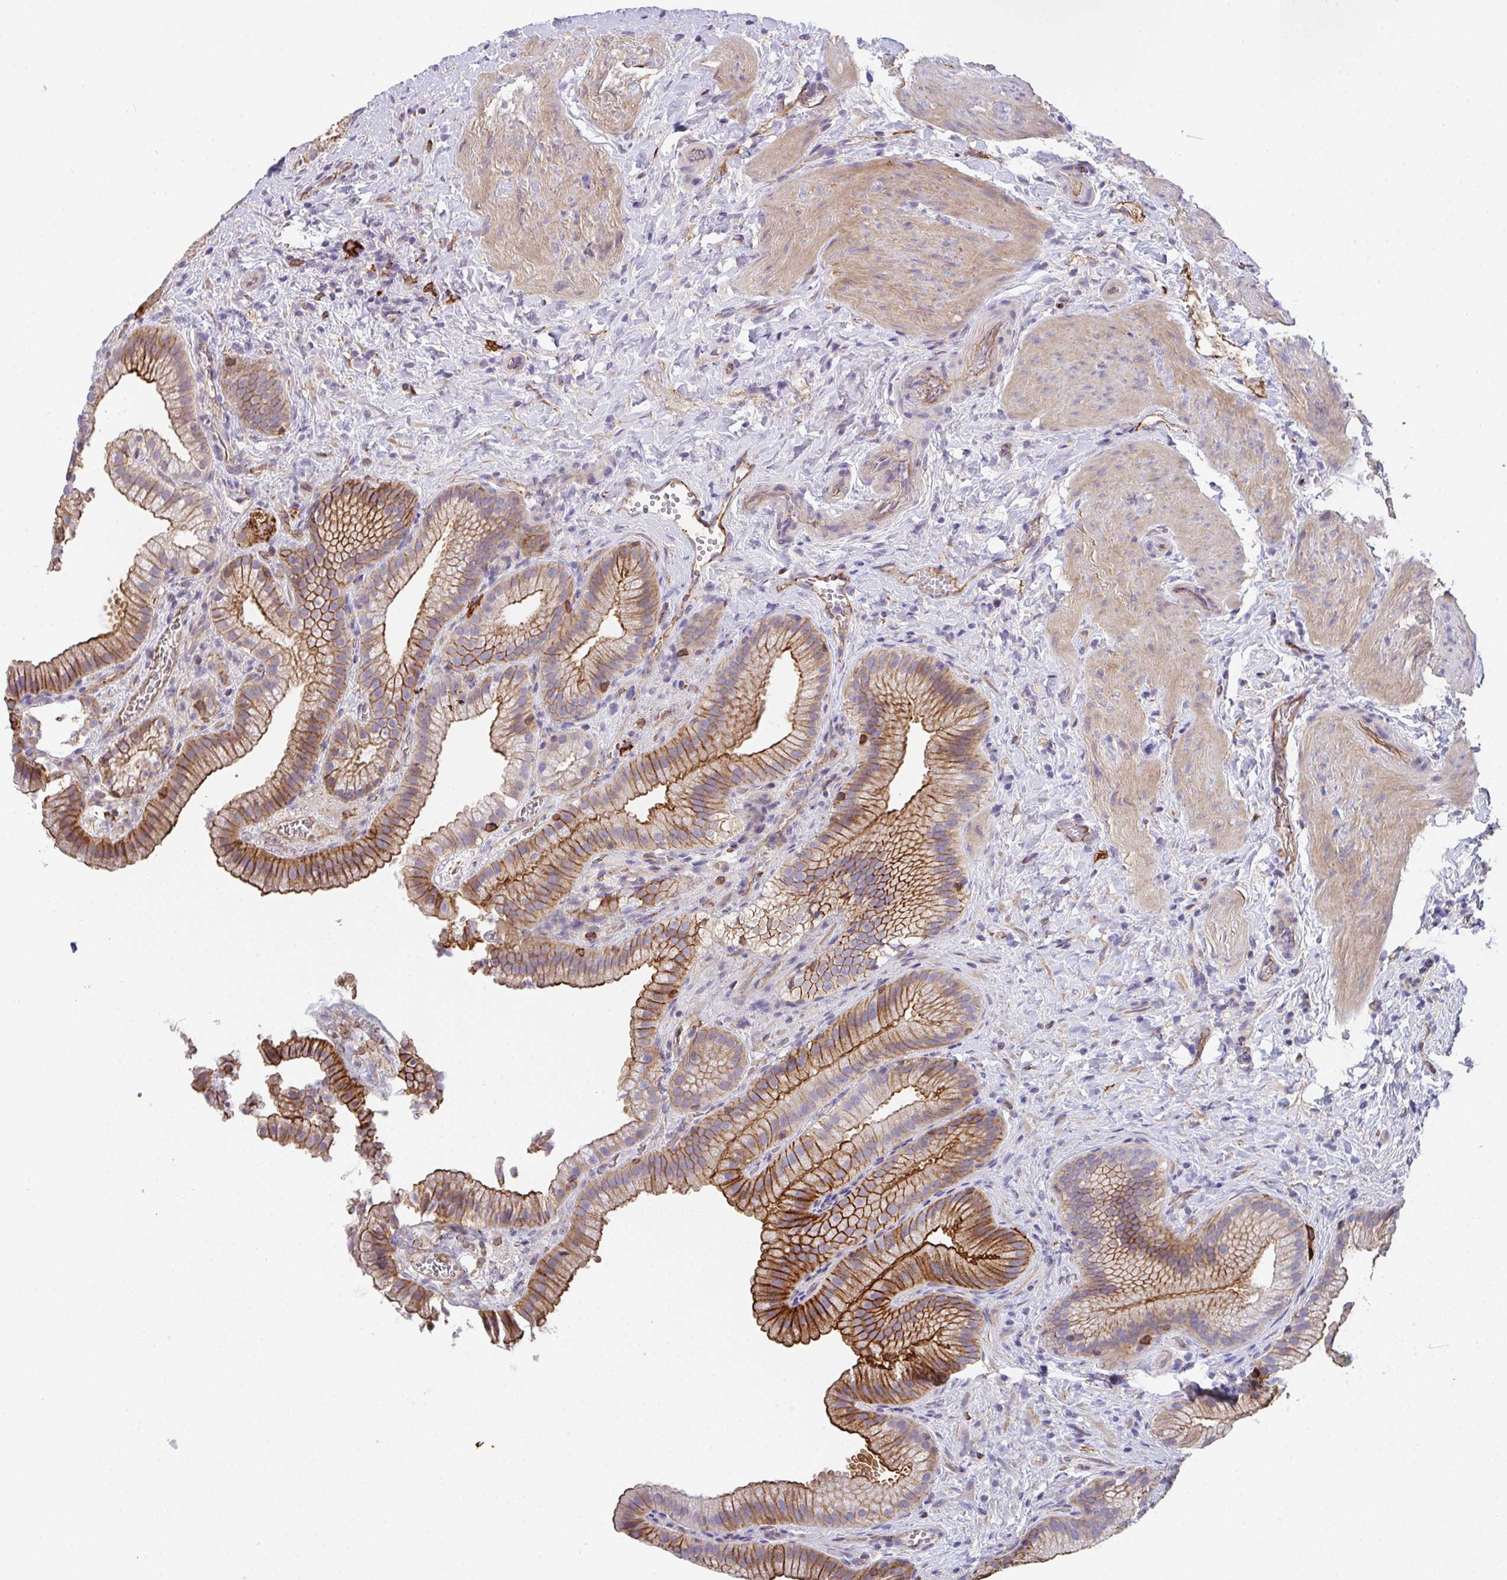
{"staining": {"intensity": "strong", "quantity": "25%-75%", "location": "cytoplasmic/membranous"}, "tissue": "gallbladder", "cell_type": "Glandular cells", "image_type": "normal", "snomed": [{"axis": "morphology", "description": "Normal tissue, NOS"}, {"axis": "topography", "description": "Gallbladder"}], "caption": "Immunohistochemical staining of unremarkable human gallbladder exhibits high levels of strong cytoplasmic/membranous expression in about 25%-75% of glandular cells.", "gene": "DBN1", "patient": {"sex": "female", "age": 63}}